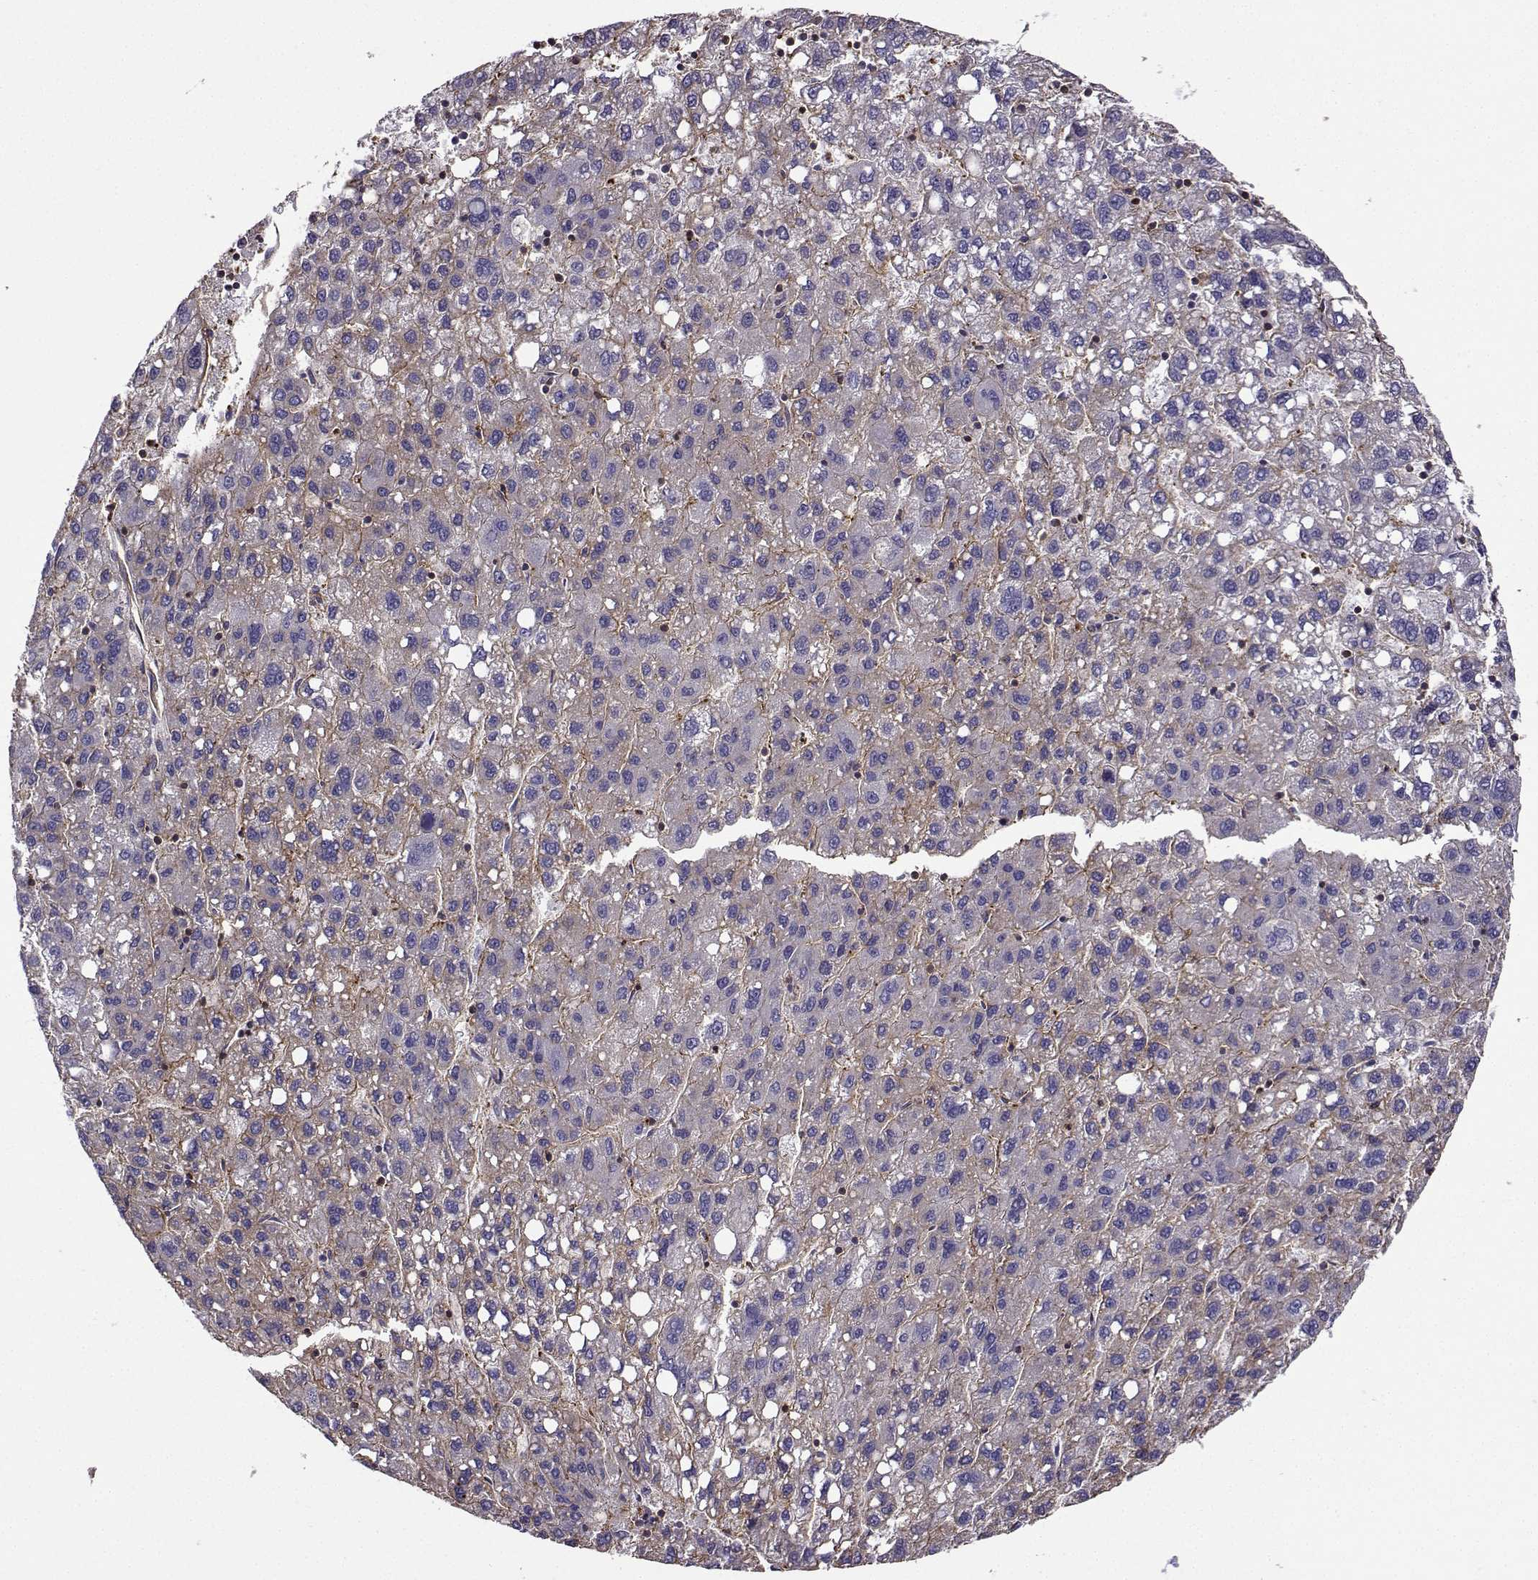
{"staining": {"intensity": "weak", "quantity": "<25%", "location": "cytoplasmic/membranous"}, "tissue": "liver cancer", "cell_type": "Tumor cells", "image_type": "cancer", "snomed": [{"axis": "morphology", "description": "Carcinoma, Hepatocellular, NOS"}, {"axis": "topography", "description": "Liver"}], "caption": "Hepatocellular carcinoma (liver) stained for a protein using immunohistochemistry demonstrates no staining tumor cells.", "gene": "ITGB8", "patient": {"sex": "female", "age": 82}}